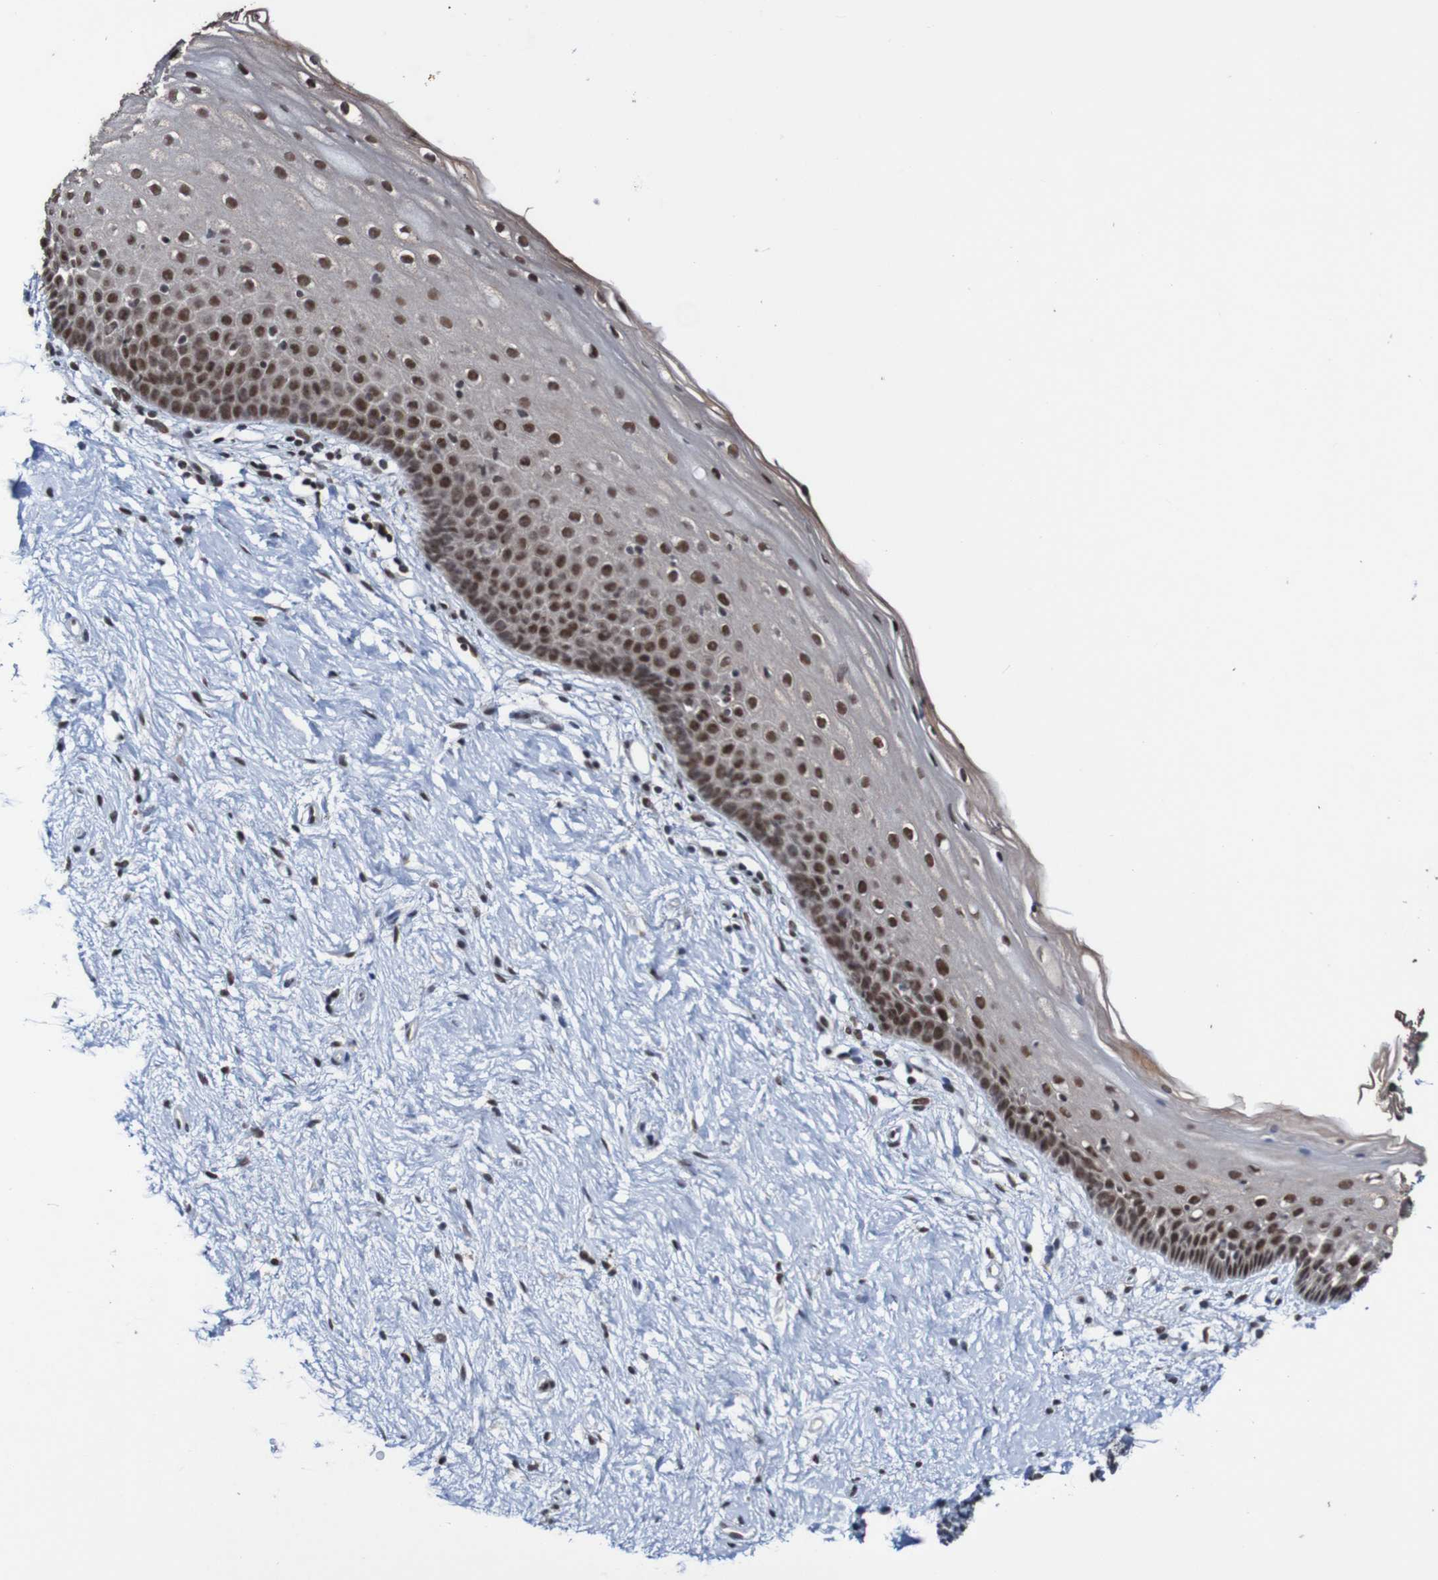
{"staining": {"intensity": "moderate", "quantity": ">75%", "location": "nuclear"}, "tissue": "vagina", "cell_type": "Squamous epithelial cells", "image_type": "normal", "snomed": [{"axis": "morphology", "description": "Normal tissue, NOS"}, {"axis": "topography", "description": "Vagina"}], "caption": "Vagina stained for a protein (brown) demonstrates moderate nuclear positive expression in about >75% of squamous epithelial cells.", "gene": "CDC5L", "patient": {"sex": "female", "age": 44}}